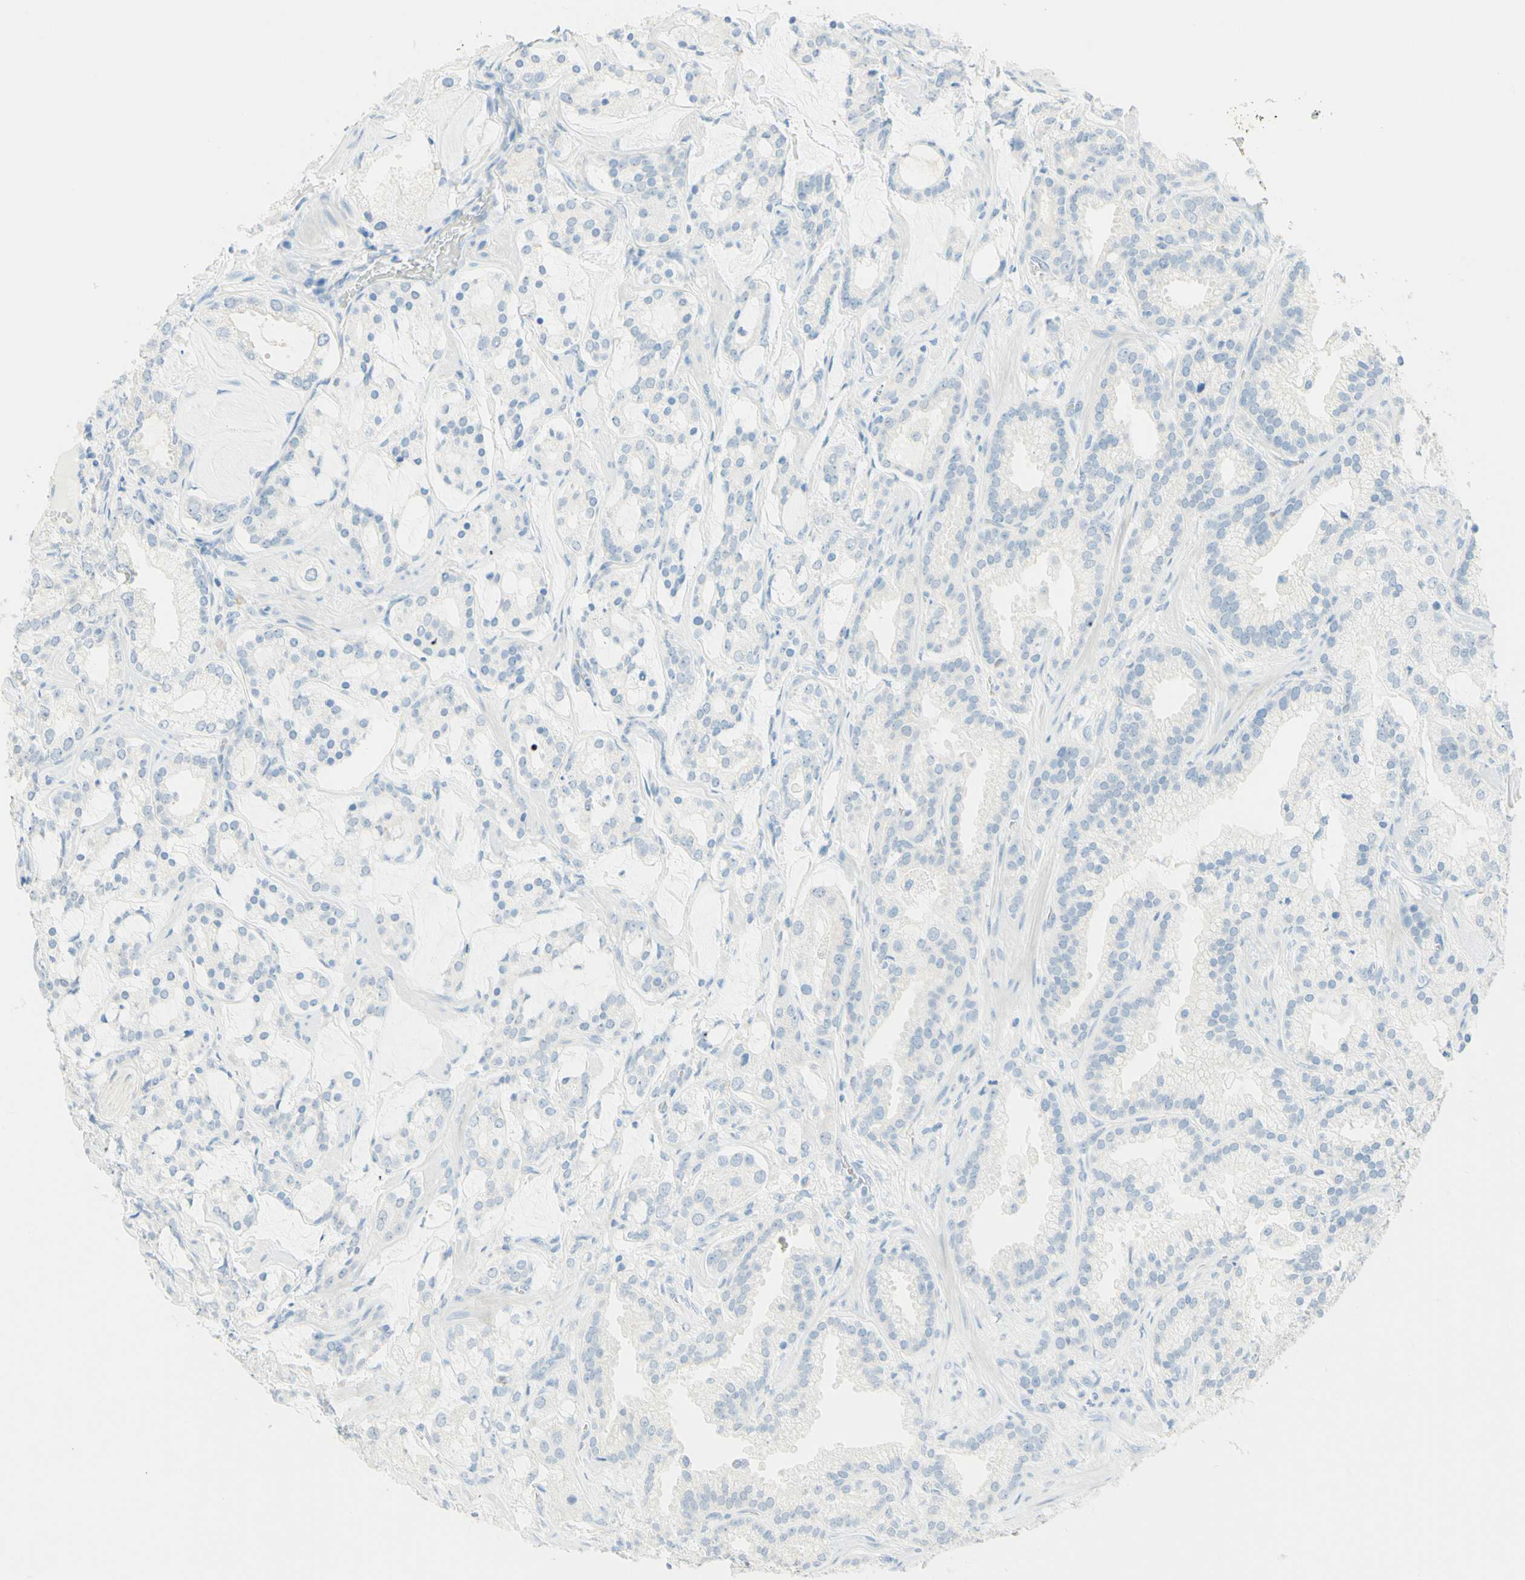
{"staining": {"intensity": "negative", "quantity": "none", "location": "none"}, "tissue": "prostate cancer", "cell_type": "Tumor cells", "image_type": "cancer", "snomed": [{"axis": "morphology", "description": "Adenocarcinoma, Low grade"}, {"axis": "topography", "description": "Prostate"}], "caption": "This is a micrograph of IHC staining of prostate adenocarcinoma (low-grade), which shows no positivity in tumor cells.", "gene": "TMEM132D", "patient": {"sex": "male", "age": 59}}